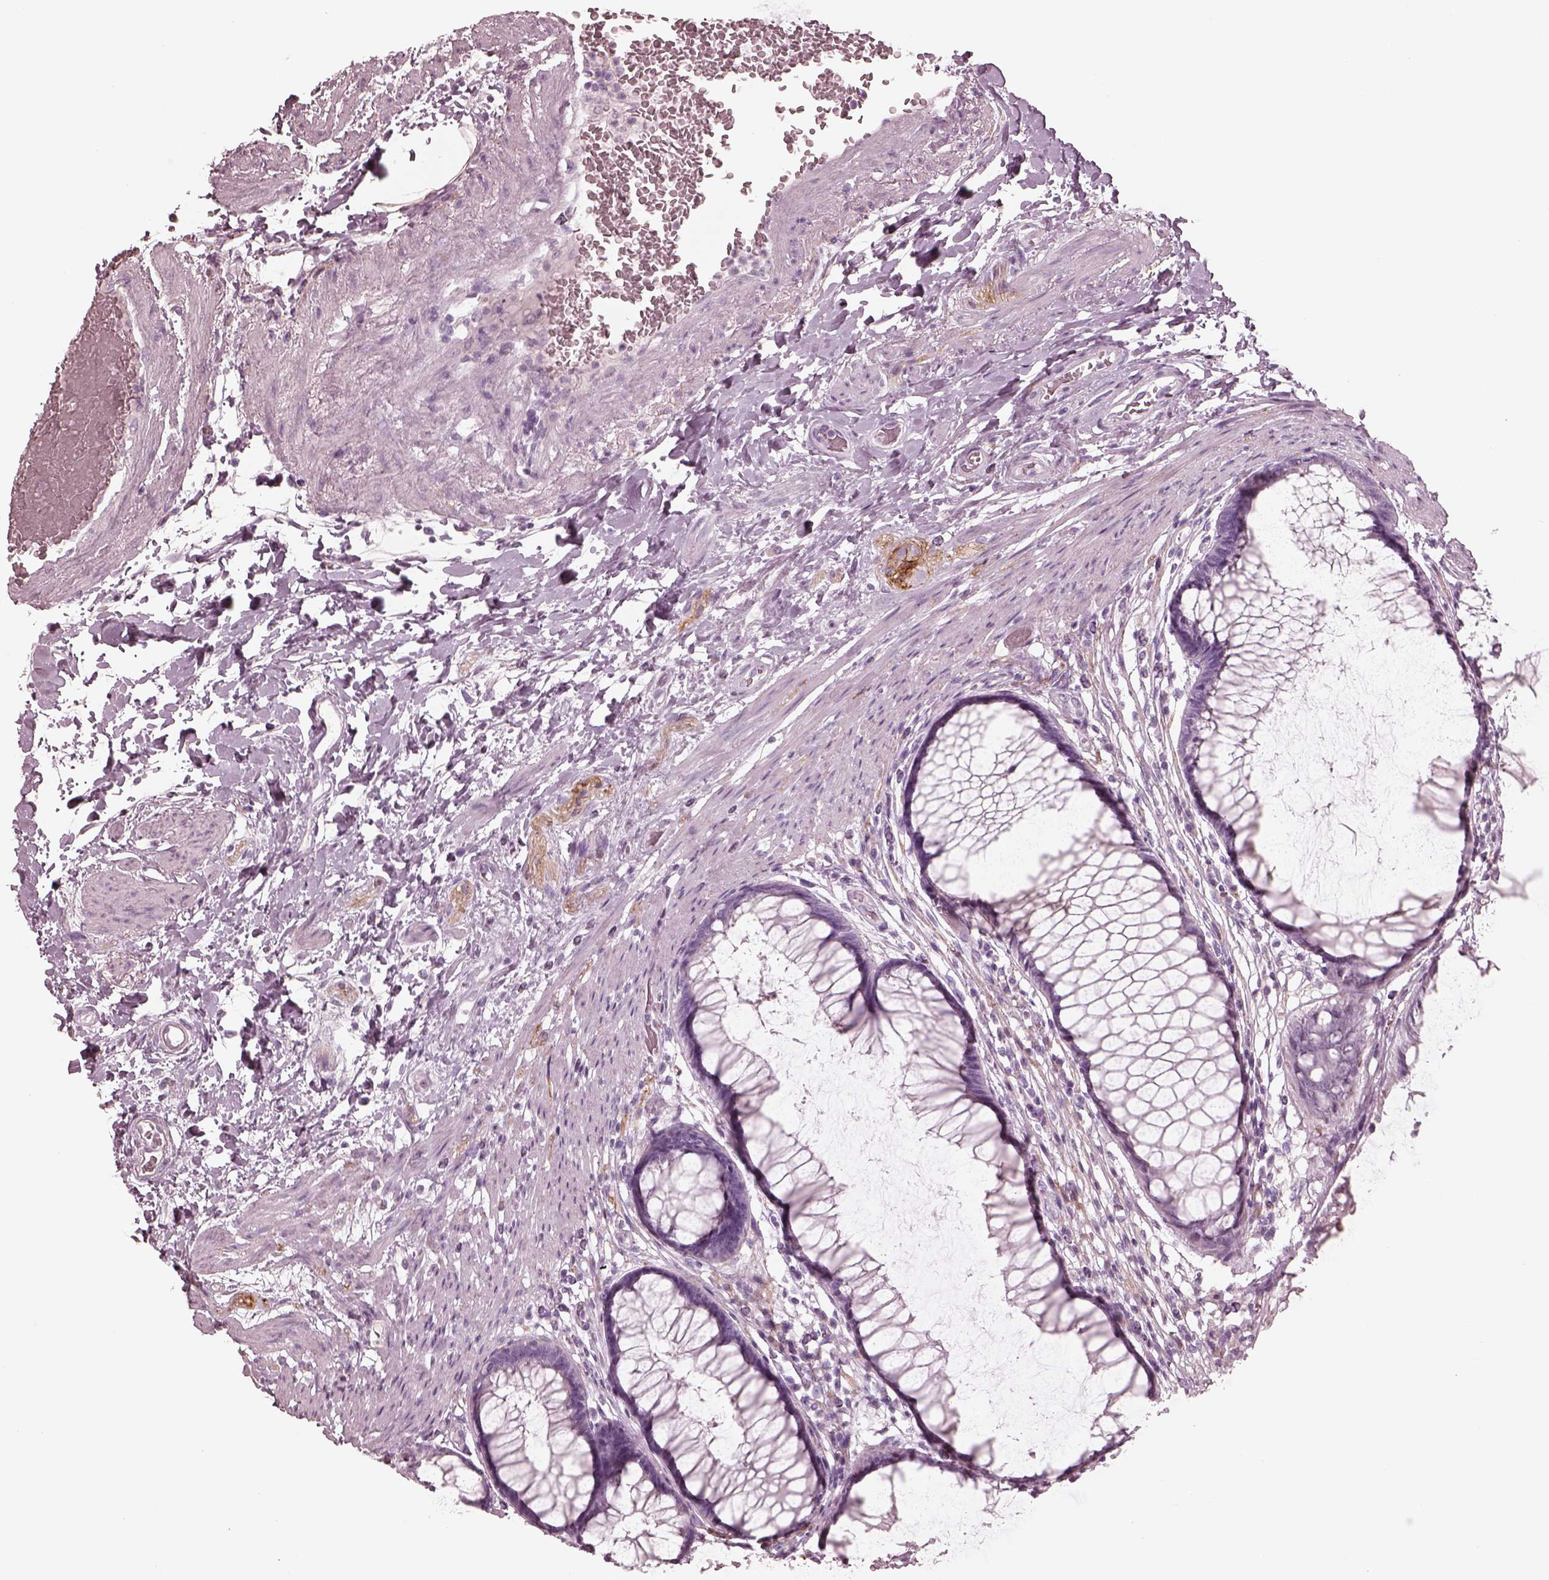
{"staining": {"intensity": "negative", "quantity": "none", "location": "none"}, "tissue": "rectum", "cell_type": "Glandular cells", "image_type": "normal", "snomed": [{"axis": "morphology", "description": "Normal tissue, NOS"}, {"axis": "topography", "description": "Smooth muscle"}, {"axis": "topography", "description": "Rectum"}], "caption": "This micrograph is of unremarkable rectum stained with immunohistochemistry (IHC) to label a protein in brown with the nuclei are counter-stained blue. There is no expression in glandular cells.", "gene": "CADM2", "patient": {"sex": "male", "age": 53}}